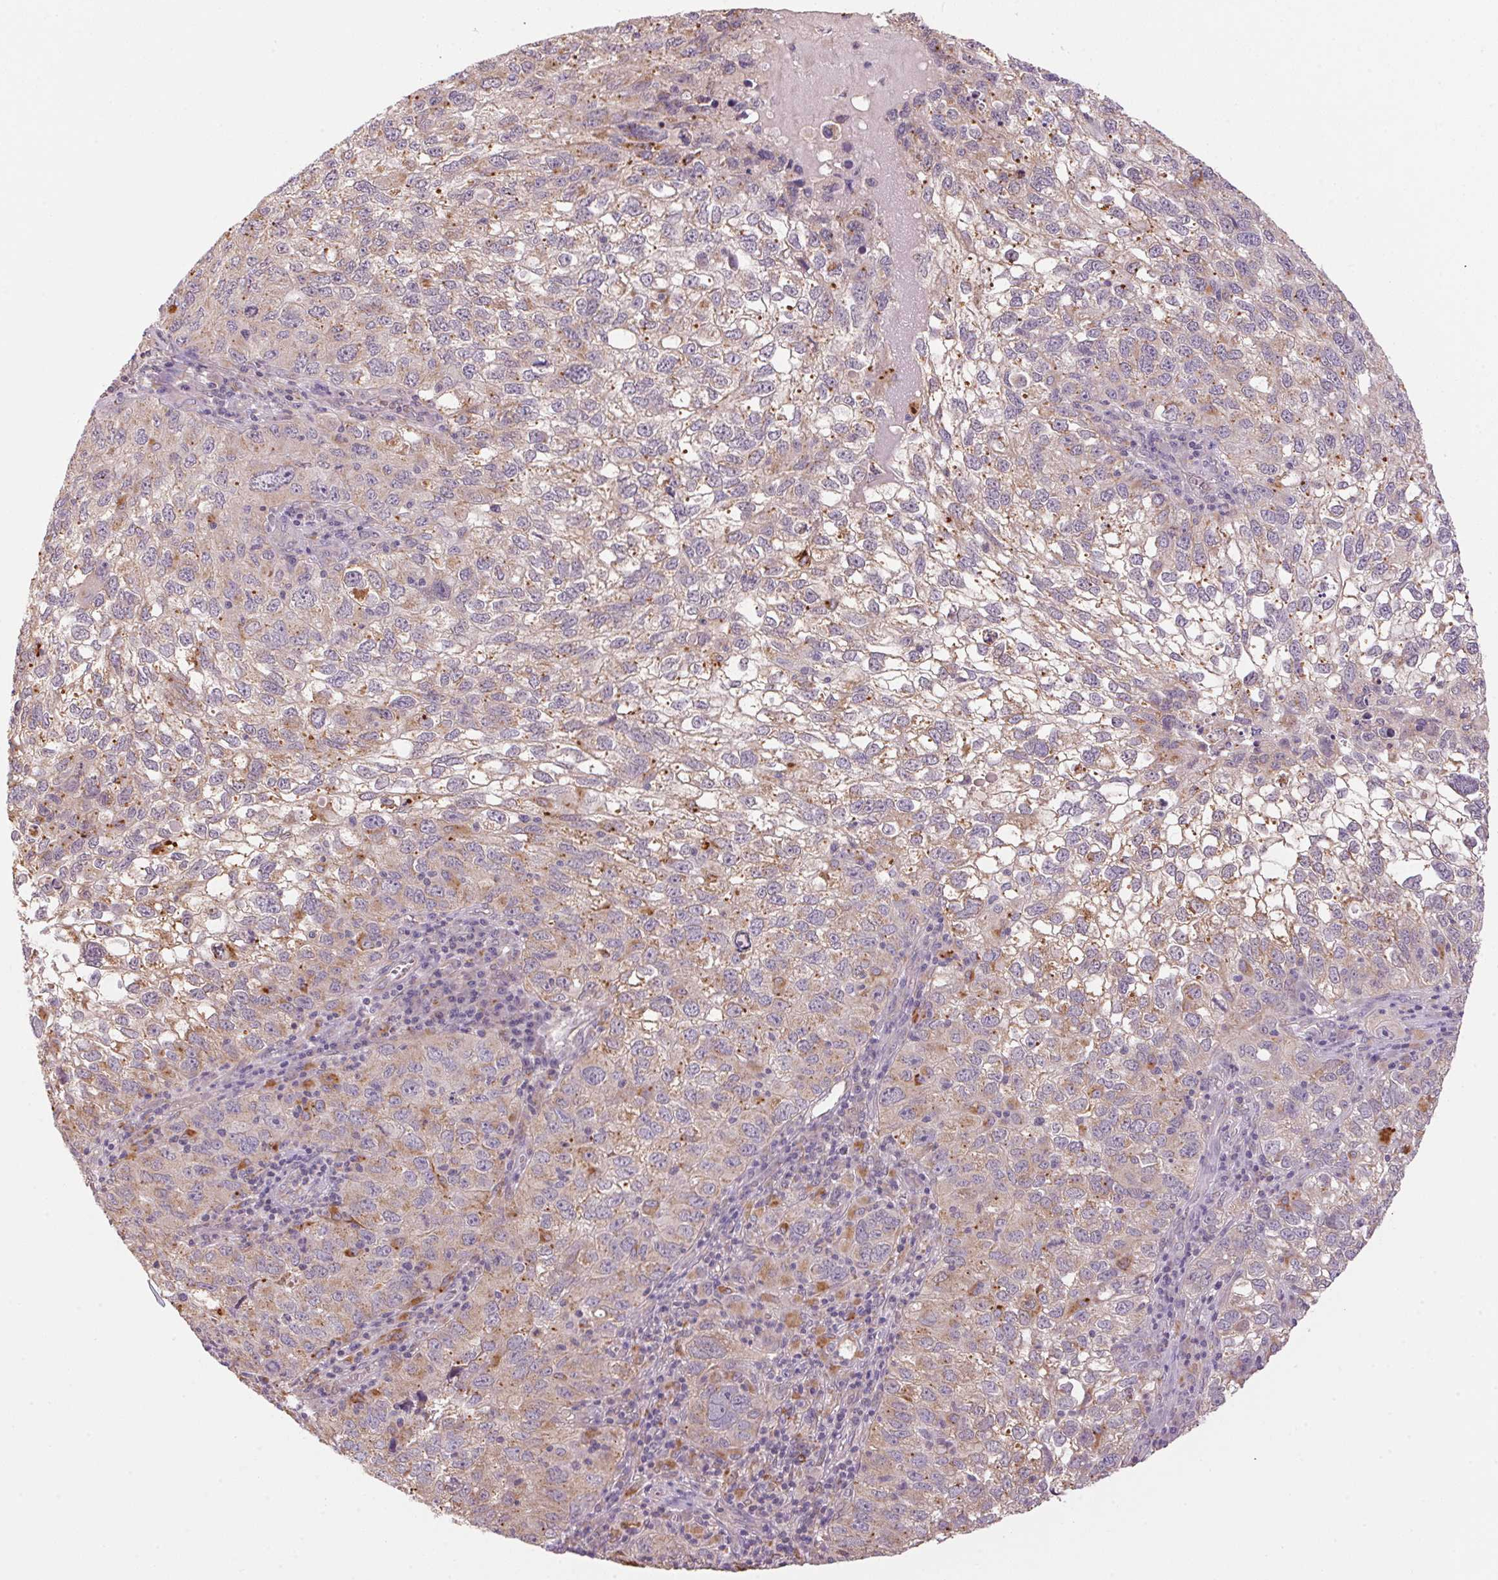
{"staining": {"intensity": "weak", "quantity": "25%-75%", "location": "cytoplasmic/membranous"}, "tissue": "cervical cancer", "cell_type": "Tumor cells", "image_type": "cancer", "snomed": [{"axis": "morphology", "description": "Squamous cell carcinoma, NOS"}, {"axis": "topography", "description": "Cervix"}], "caption": "Immunohistochemistry (IHC) photomicrograph of cervical squamous cell carcinoma stained for a protein (brown), which demonstrates low levels of weak cytoplasmic/membranous expression in about 25%-75% of tumor cells.", "gene": "ADH5", "patient": {"sex": "female", "age": 55}}